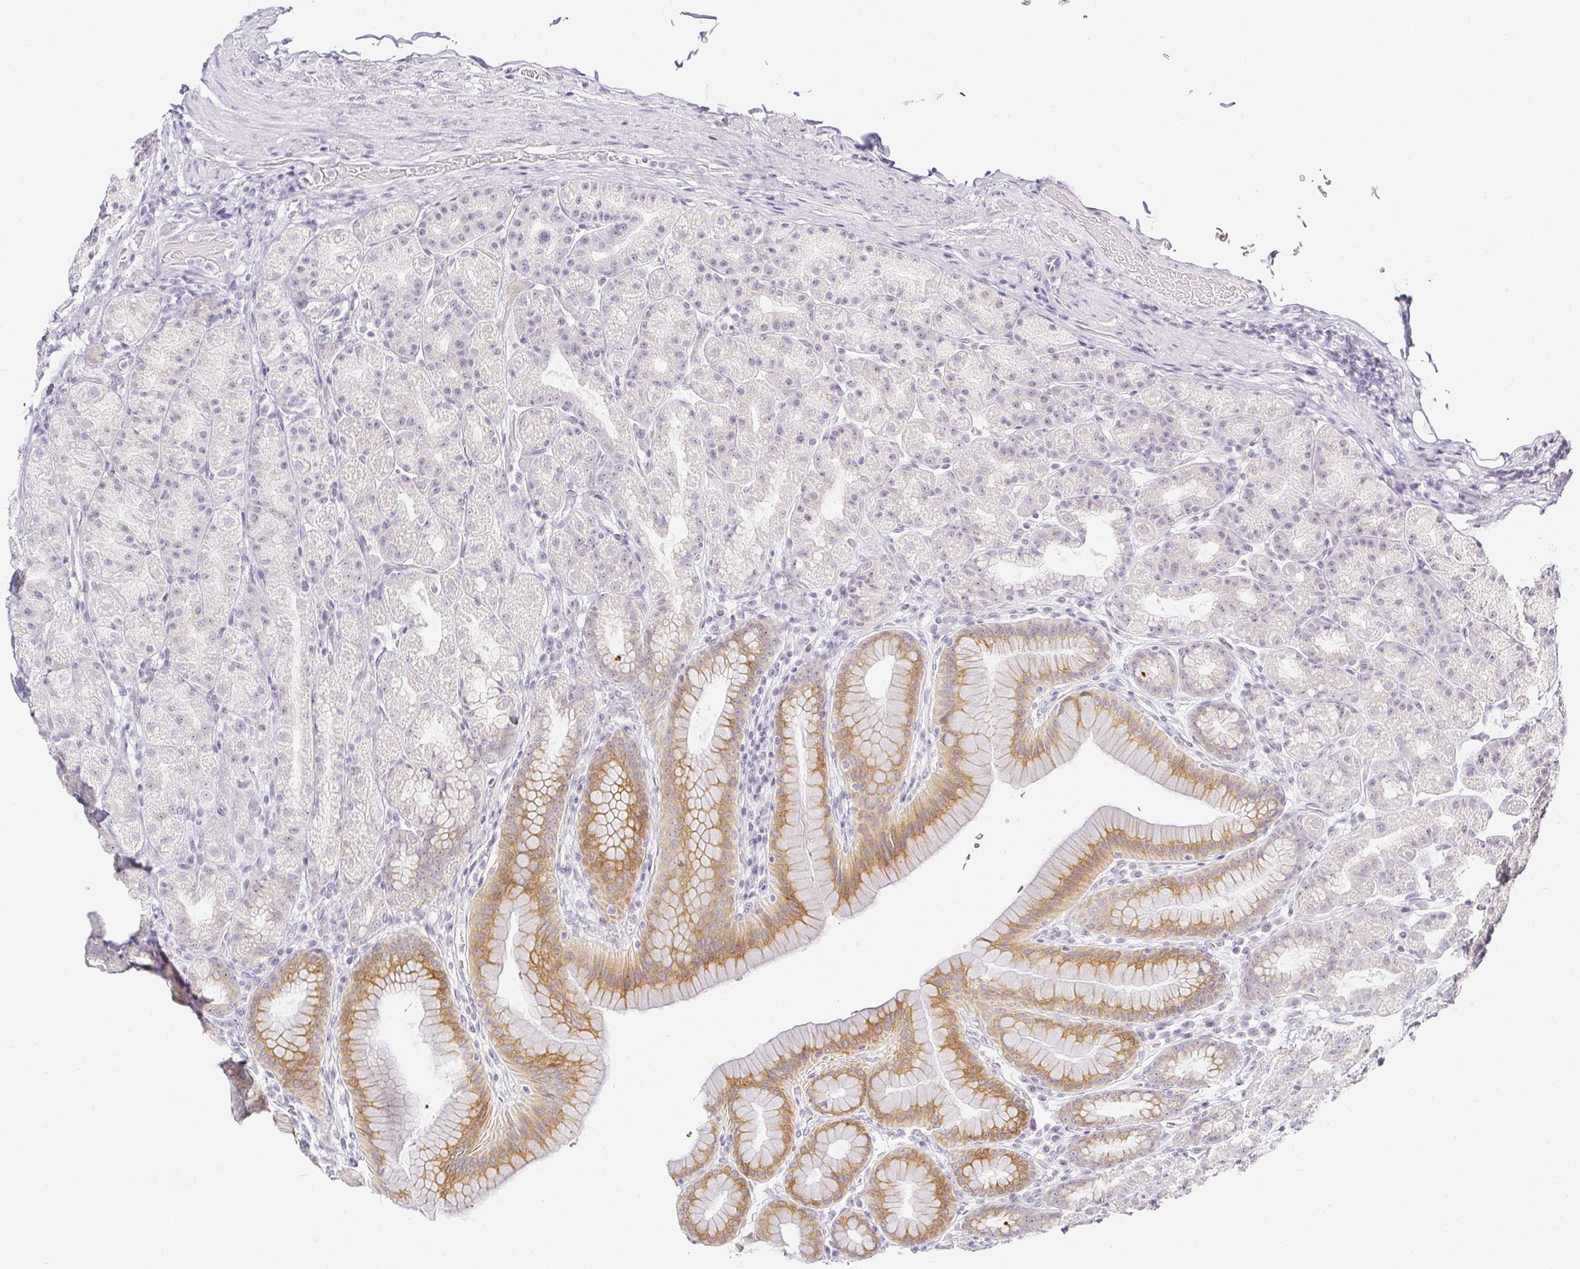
{"staining": {"intensity": "moderate", "quantity": "<25%", "location": "cytoplasmic/membranous"}, "tissue": "stomach", "cell_type": "Glandular cells", "image_type": "normal", "snomed": [{"axis": "morphology", "description": "Normal tissue, NOS"}, {"axis": "topography", "description": "Stomach, upper"}, {"axis": "topography", "description": "Stomach"}], "caption": "High-power microscopy captured an immunohistochemistry (IHC) image of normal stomach, revealing moderate cytoplasmic/membranous positivity in approximately <25% of glandular cells.", "gene": "ACAN", "patient": {"sex": "male", "age": 68}}